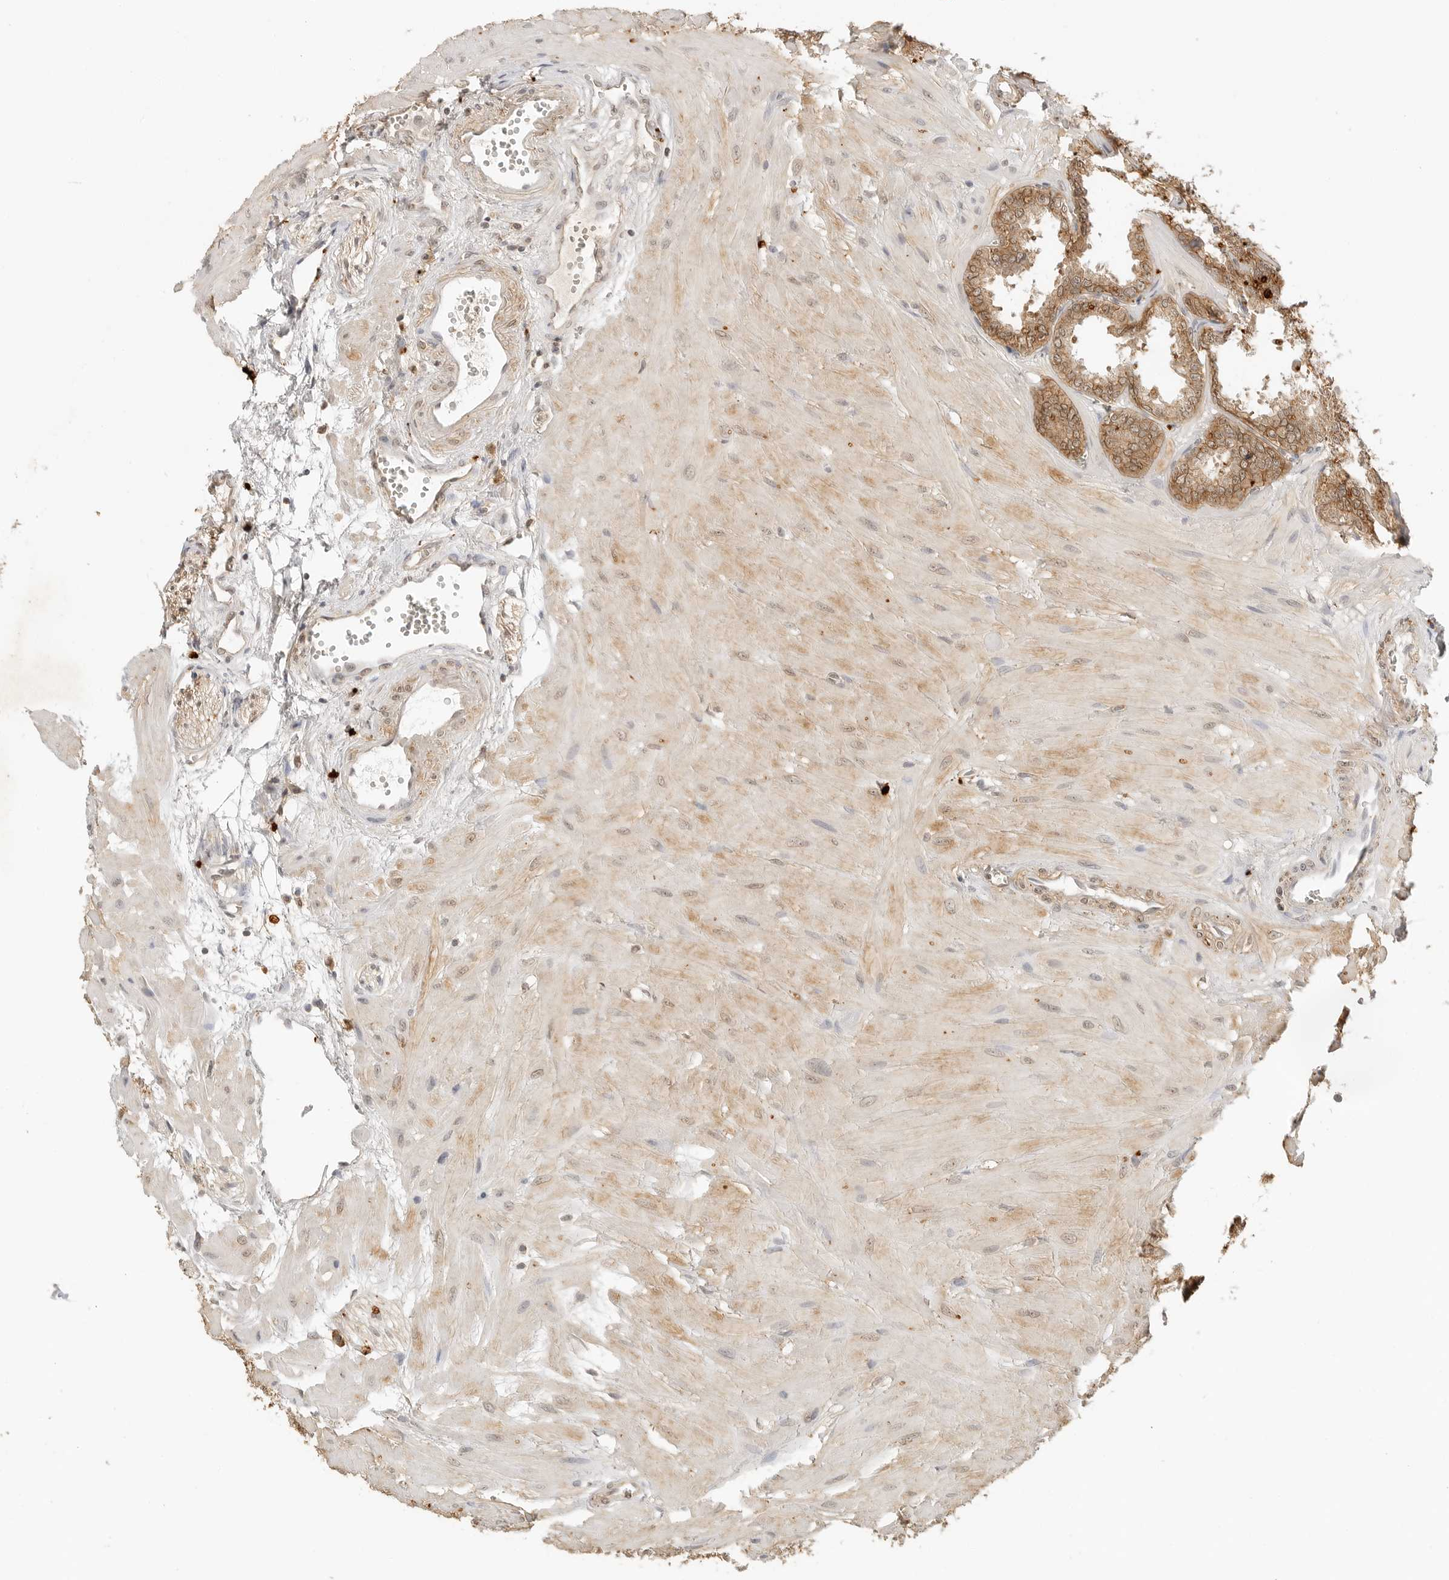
{"staining": {"intensity": "moderate", "quantity": ">75%", "location": "cytoplasmic/membranous"}, "tissue": "seminal vesicle", "cell_type": "Glandular cells", "image_type": "normal", "snomed": [{"axis": "morphology", "description": "Normal tissue, NOS"}, {"axis": "topography", "description": "Prostate"}, {"axis": "topography", "description": "Seminal veicle"}], "caption": "Immunohistochemistry (IHC) of unremarkable seminal vesicle reveals medium levels of moderate cytoplasmic/membranous expression in about >75% of glandular cells. The protein of interest is shown in brown color, while the nuclei are stained blue.", "gene": "EPHA1", "patient": {"sex": "male", "age": 51}}